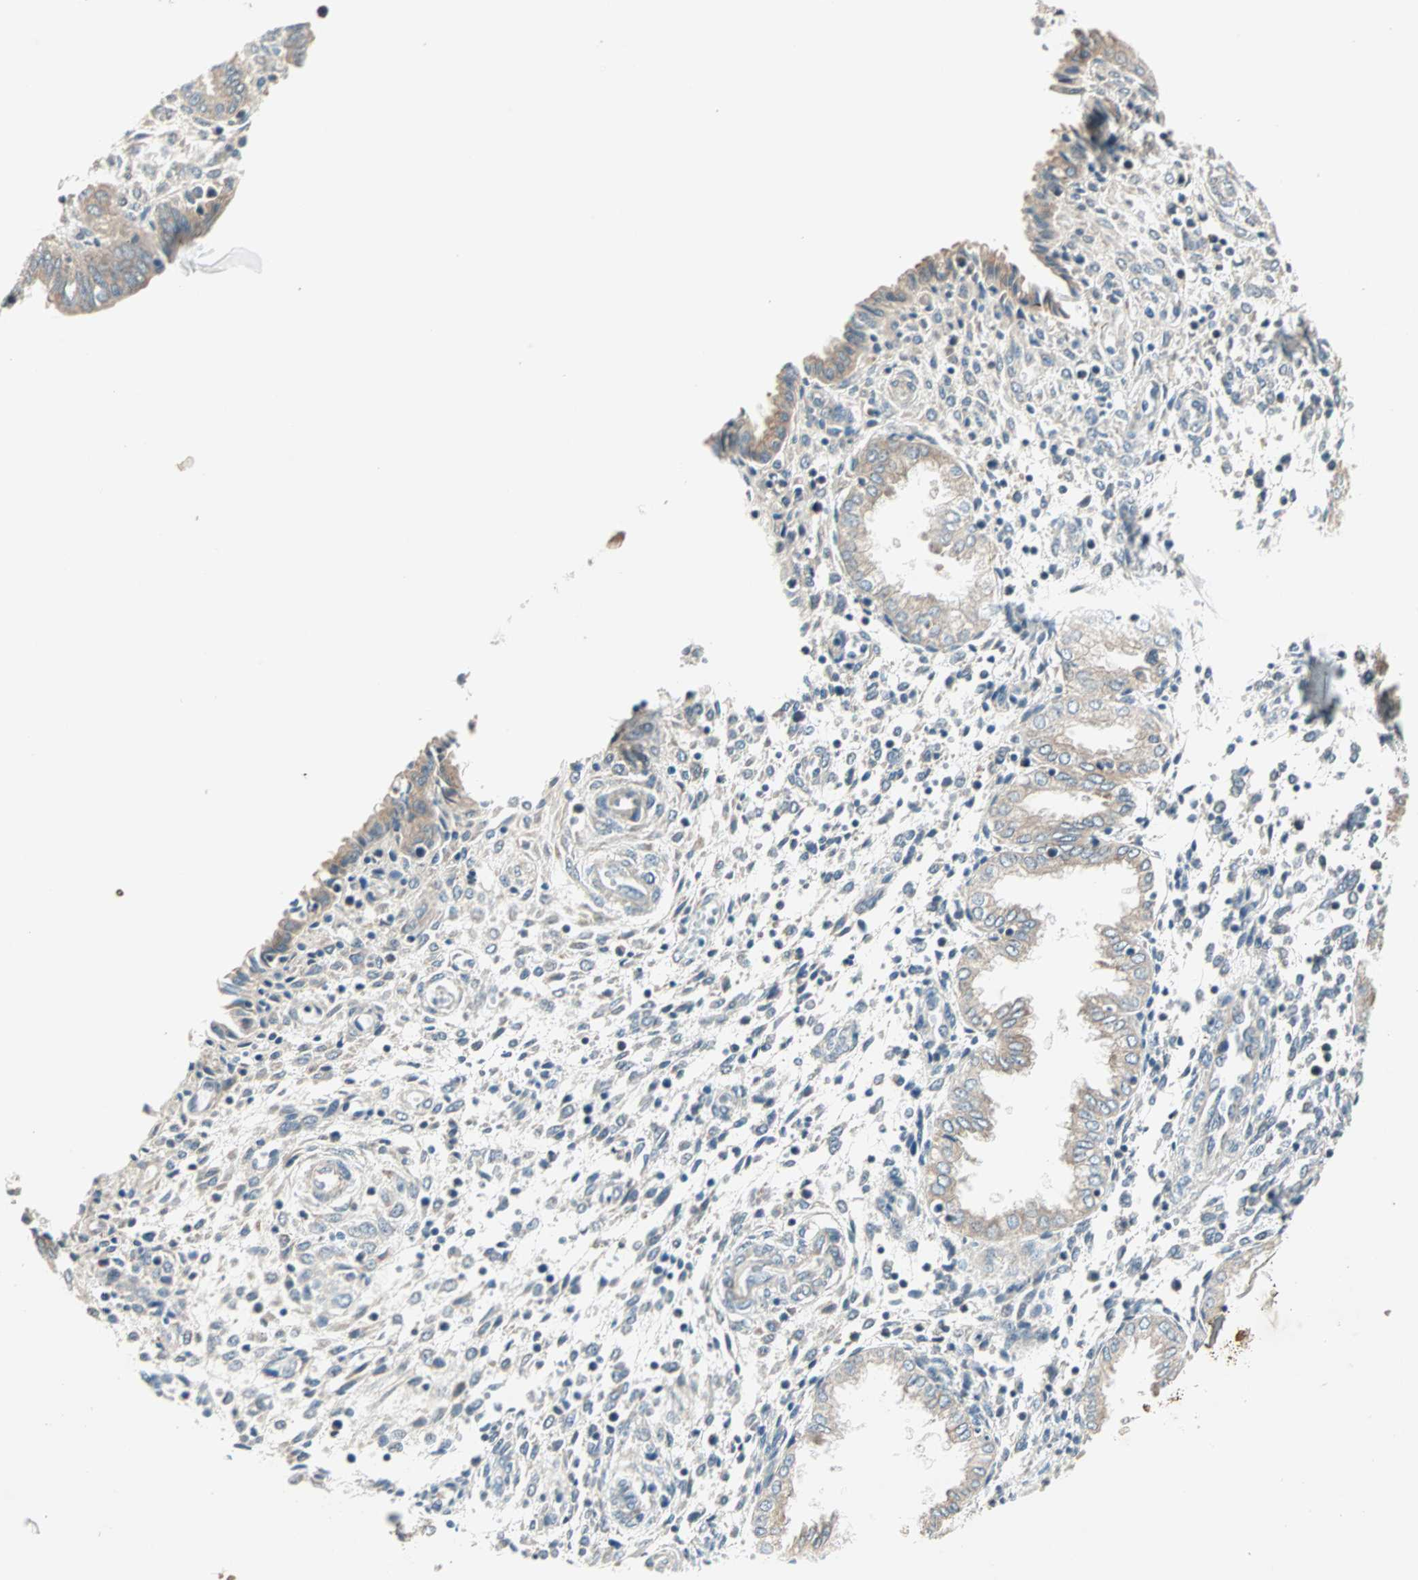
{"staining": {"intensity": "weak", "quantity": "25%-75%", "location": "cytoplasmic/membranous"}, "tissue": "endometrium", "cell_type": "Cells in endometrial stroma", "image_type": "normal", "snomed": [{"axis": "morphology", "description": "Normal tissue, NOS"}, {"axis": "topography", "description": "Endometrium"}], "caption": "Endometrium stained with DAB (3,3'-diaminobenzidine) immunohistochemistry exhibits low levels of weak cytoplasmic/membranous expression in about 25%-75% of cells in endometrial stroma.", "gene": "PGBD1", "patient": {"sex": "female", "age": 33}}